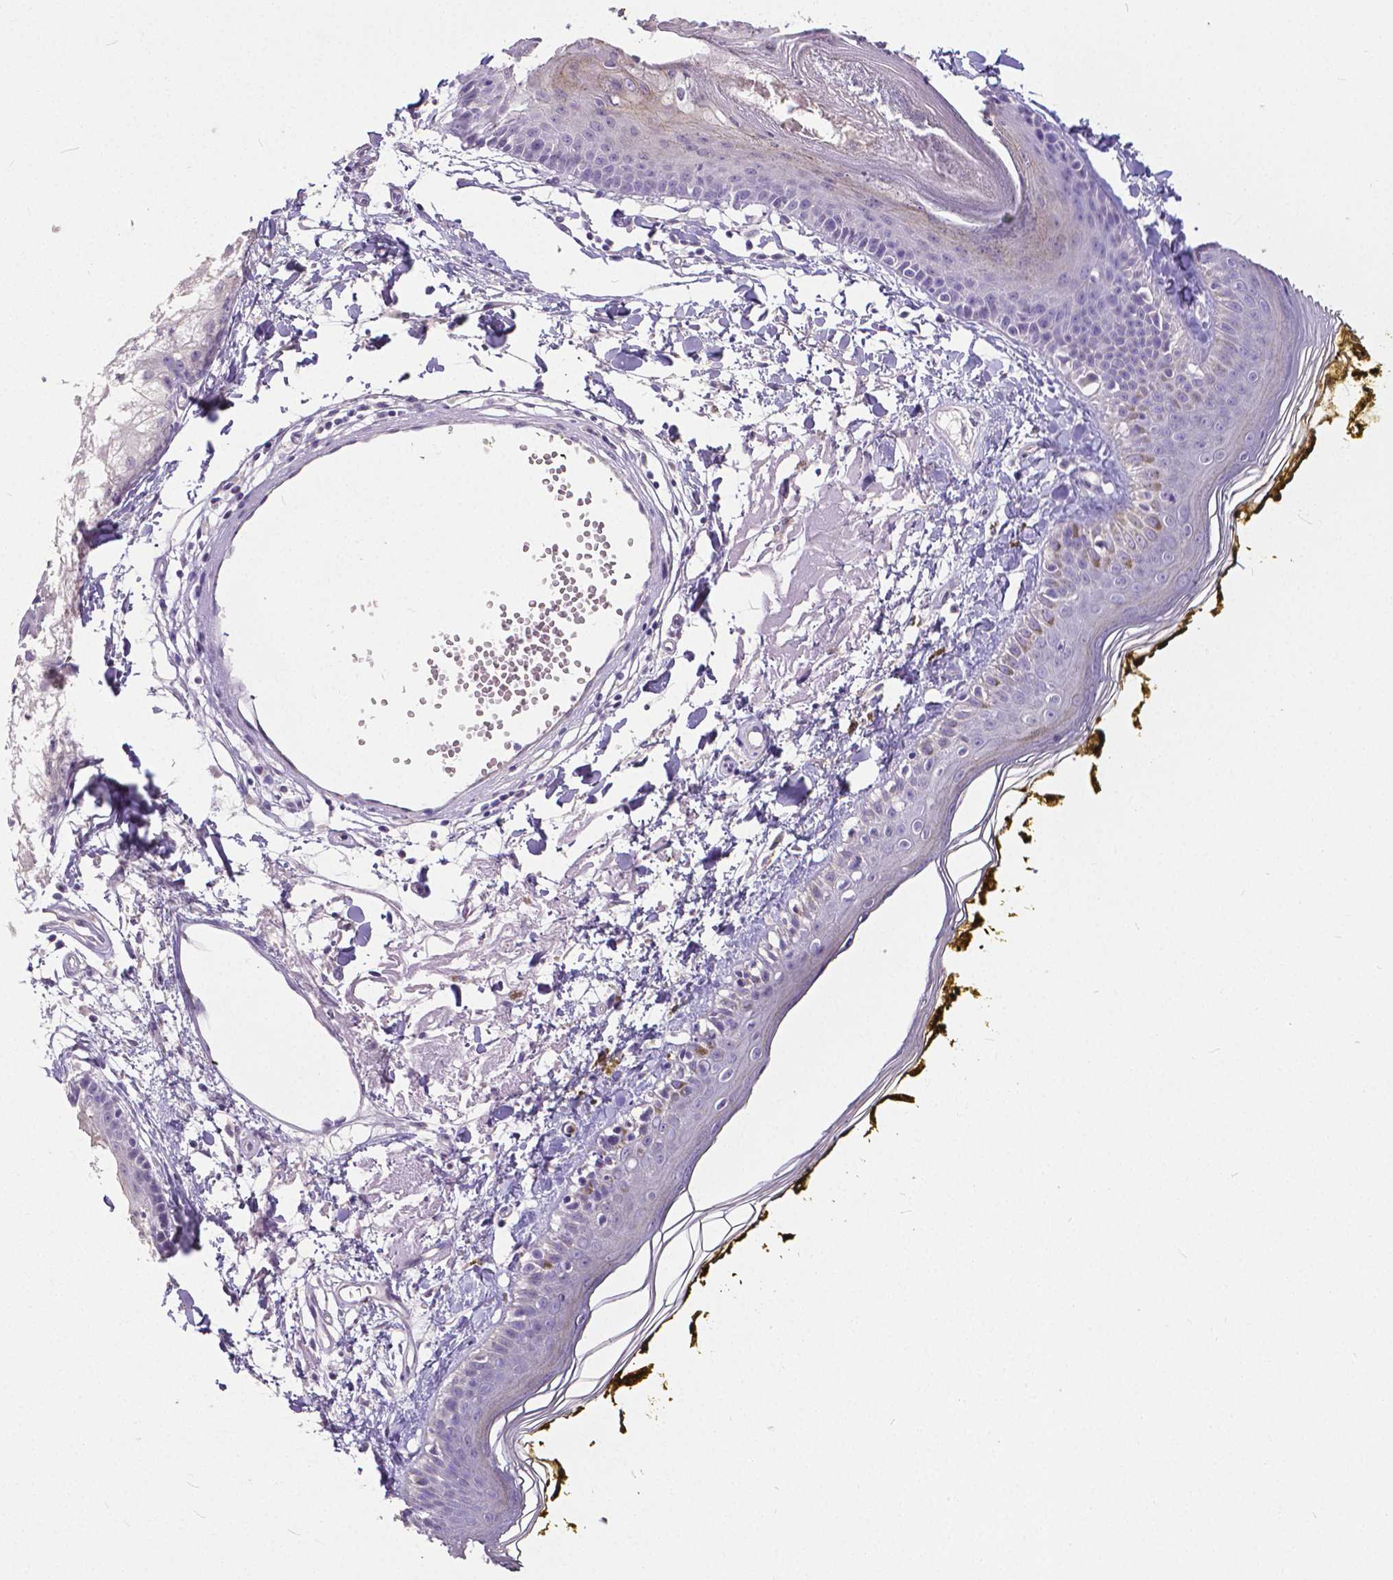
{"staining": {"intensity": "negative", "quantity": "none", "location": "none"}, "tissue": "skin", "cell_type": "Fibroblasts", "image_type": "normal", "snomed": [{"axis": "morphology", "description": "Normal tissue, NOS"}, {"axis": "topography", "description": "Skin"}], "caption": "An image of skin stained for a protein exhibits no brown staining in fibroblasts.", "gene": "OCLN", "patient": {"sex": "male", "age": 76}}